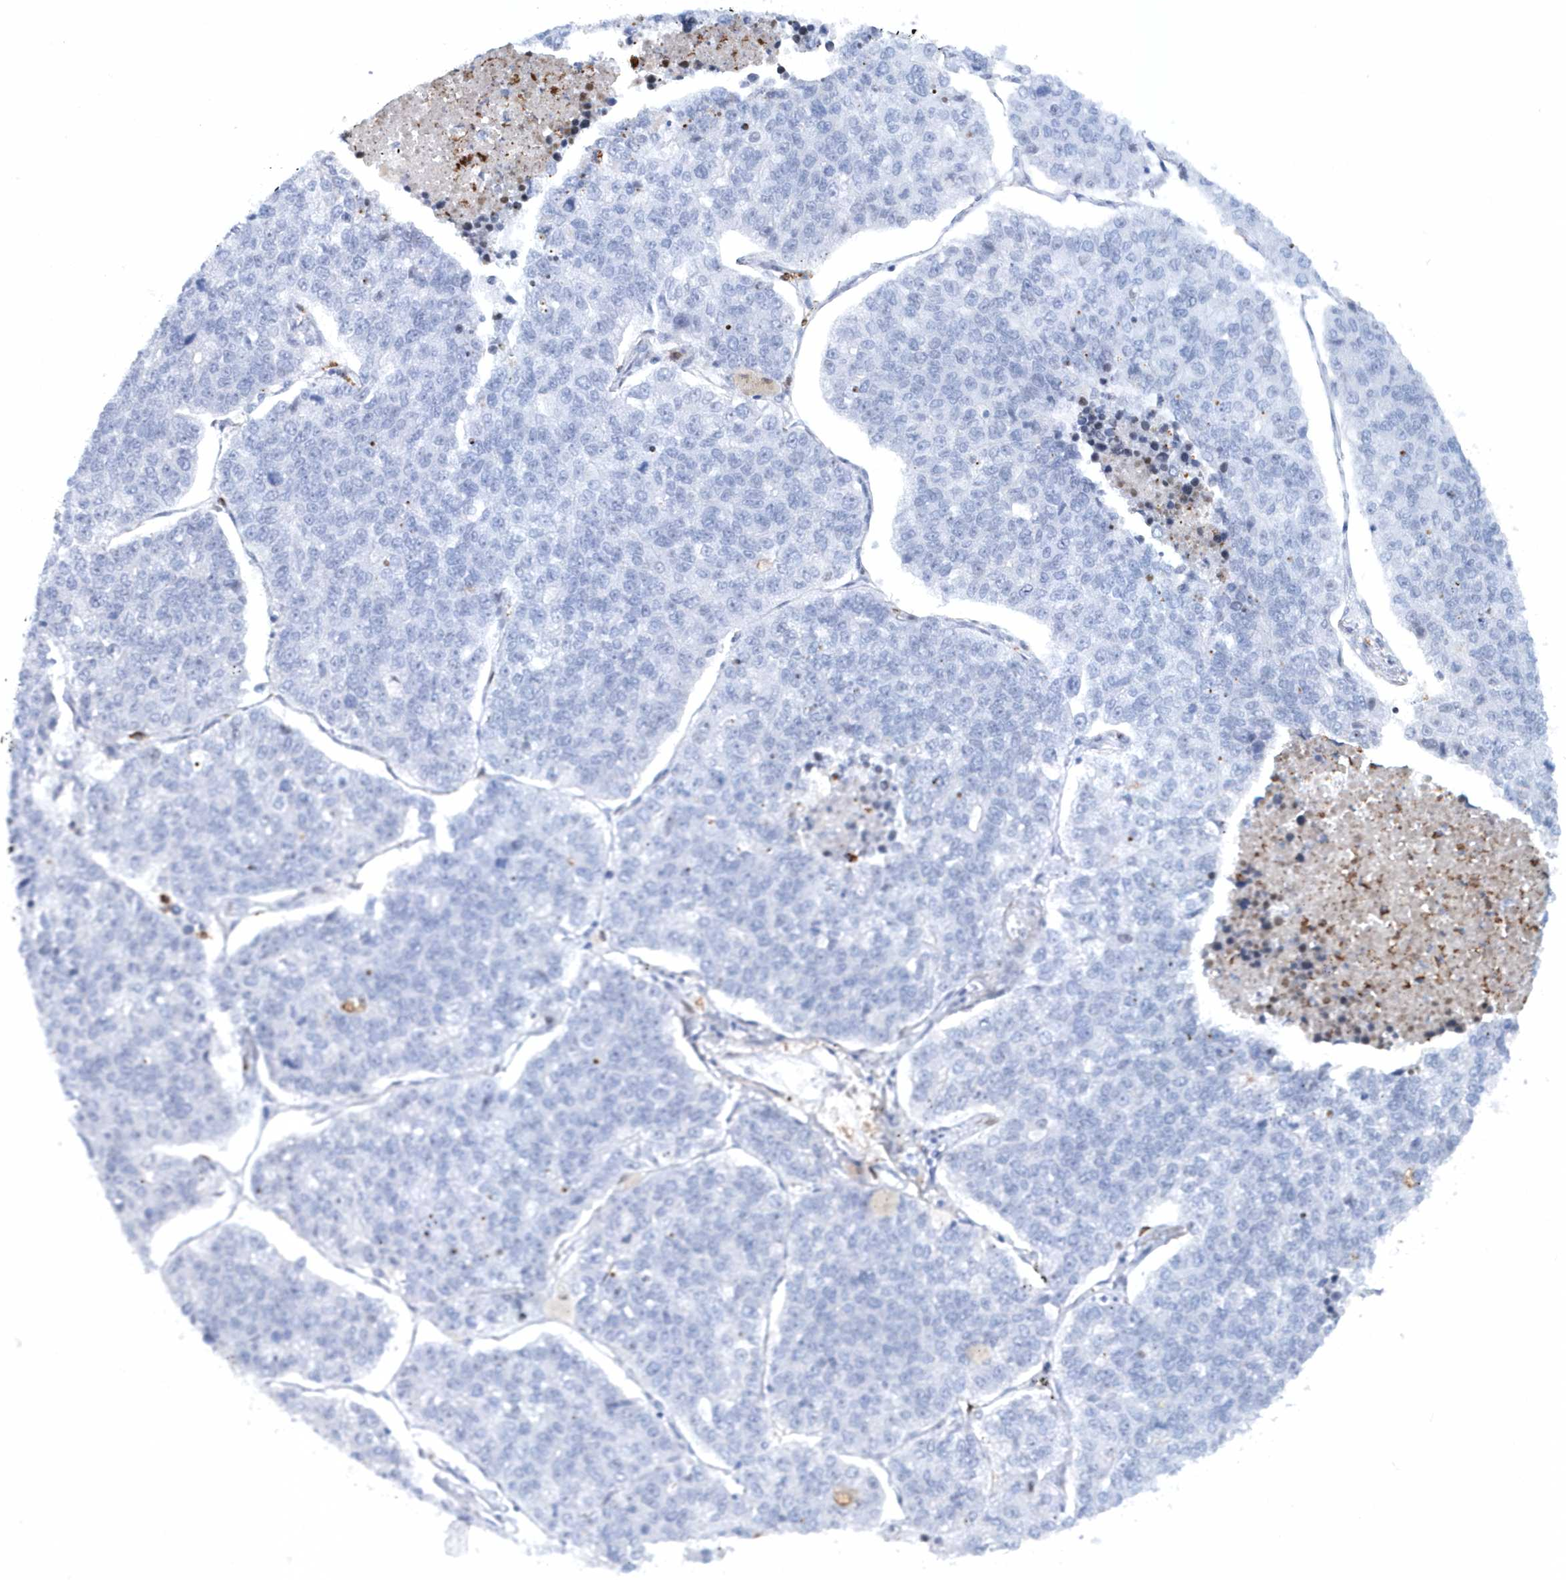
{"staining": {"intensity": "negative", "quantity": "none", "location": "none"}, "tissue": "lung cancer", "cell_type": "Tumor cells", "image_type": "cancer", "snomed": [{"axis": "morphology", "description": "Adenocarcinoma, NOS"}, {"axis": "topography", "description": "Lung"}], "caption": "Adenocarcinoma (lung) stained for a protein using immunohistochemistry (IHC) demonstrates no expression tumor cells.", "gene": "ASCL4", "patient": {"sex": "male", "age": 49}}